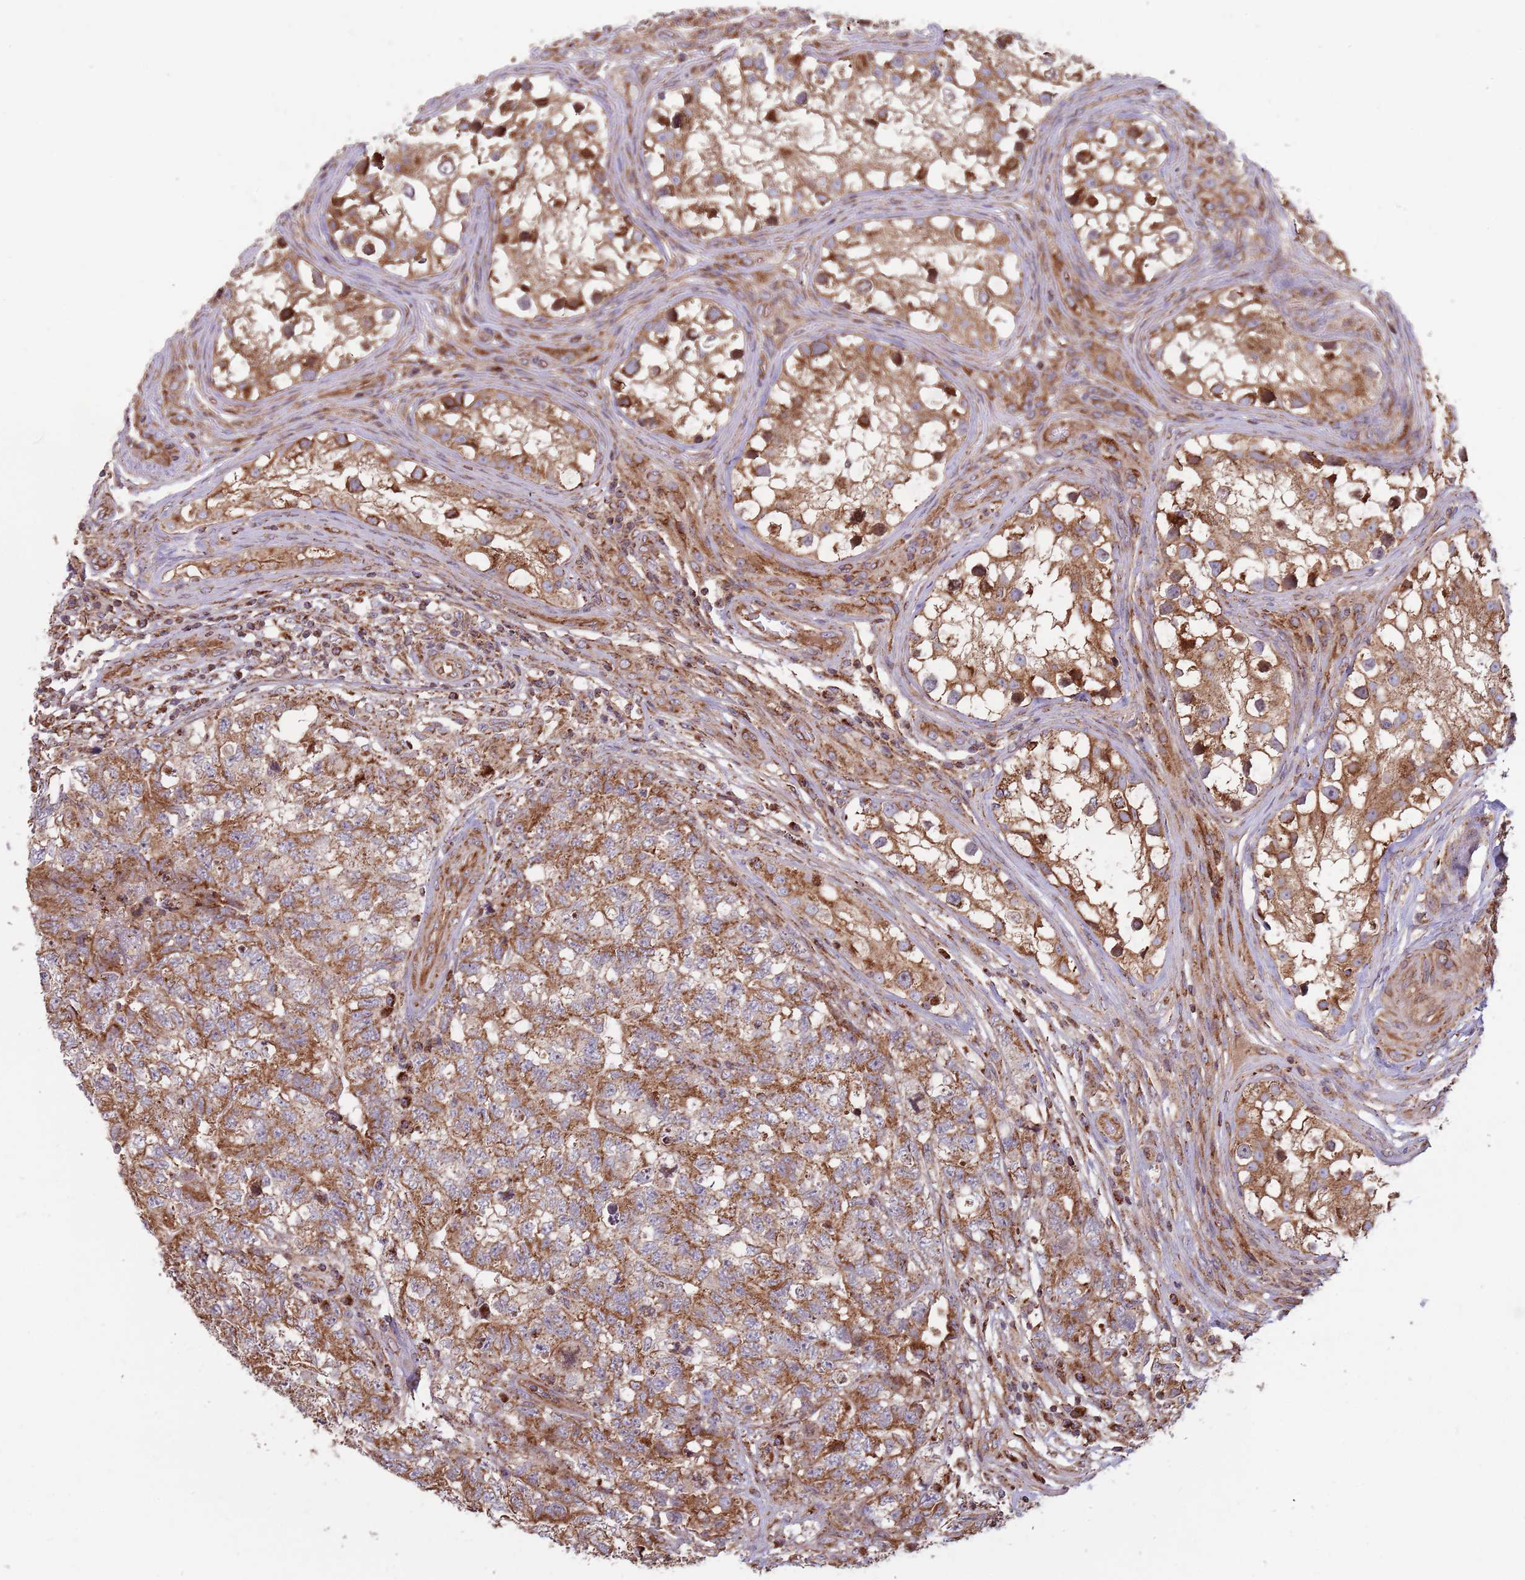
{"staining": {"intensity": "moderate", "quantity": ">75%", "location": "cytoplasmic/membranous"}, "tissue": "testis cancer", "cell_type": "Tumor cells", "image_type": "cancer", "snomed": [{"axis": "morphology", "description": "Carcinoma, Embryonal, NOS"}, {"axis": "topography", "description": "Testis"}], "caption": "Testis cancer (embryonal carcinoma) stained for a protein reveals moderate cytoplasmic/membranous positivity in tumor cells.", "gene": "ATP5PD", "patient": {"sex": "male", "age": 31}}